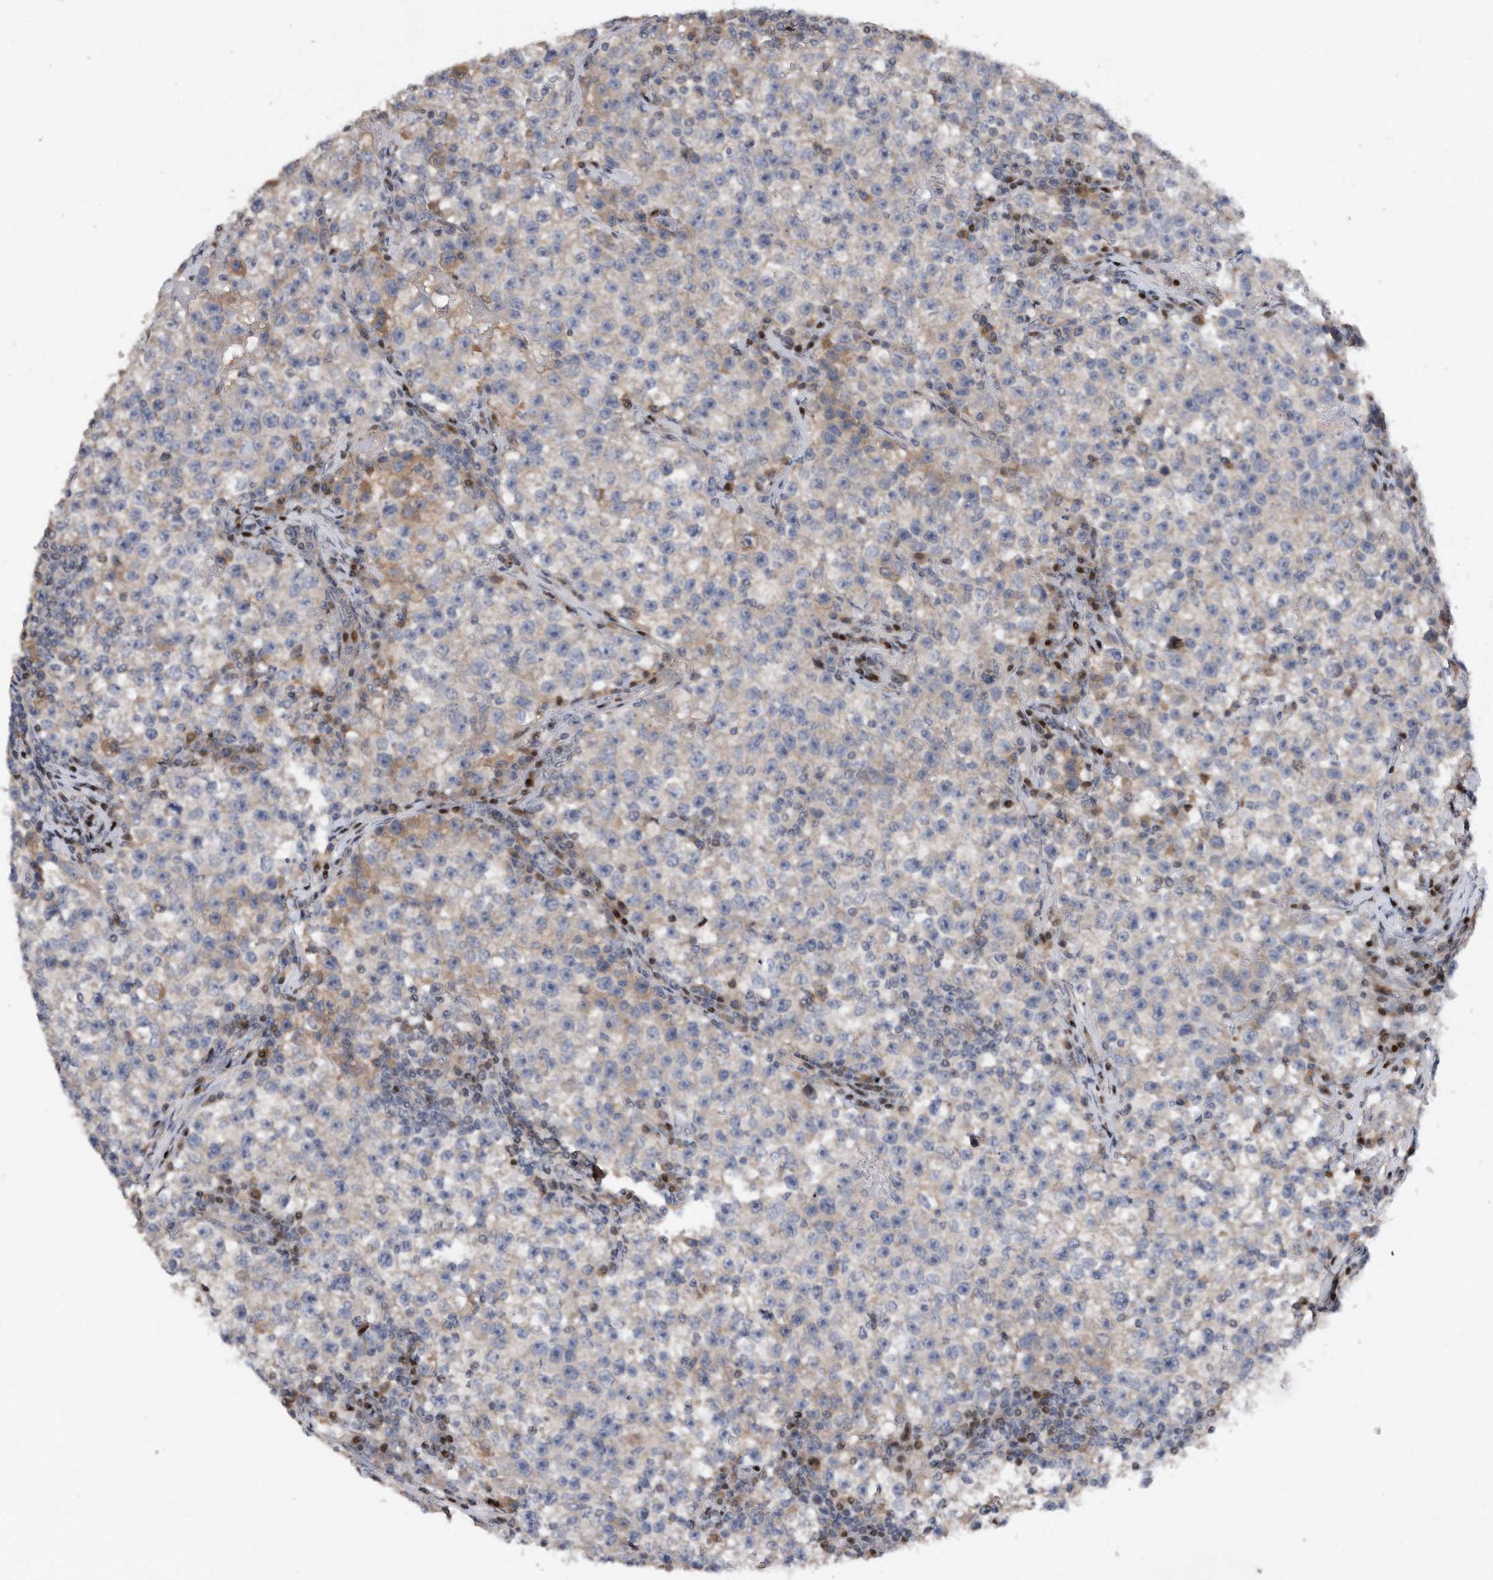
{"staining": {"intensity": "negative", "quantity": "none", "location": "none"}, "tissue": "testis cancer", "cell_type": "Tumor cells", "image_type": "cancer", "snomed": [{"axis": "morphology", "description": "Seminoma, NOS"}, {"axis": "topography", "description": "Testis"}], "caption": "Immunohistochemistry of testis cancer exhibits no expression in tumor cells.", "gene": "CDH12", "patient": {"sex": "male", "age": 22}}